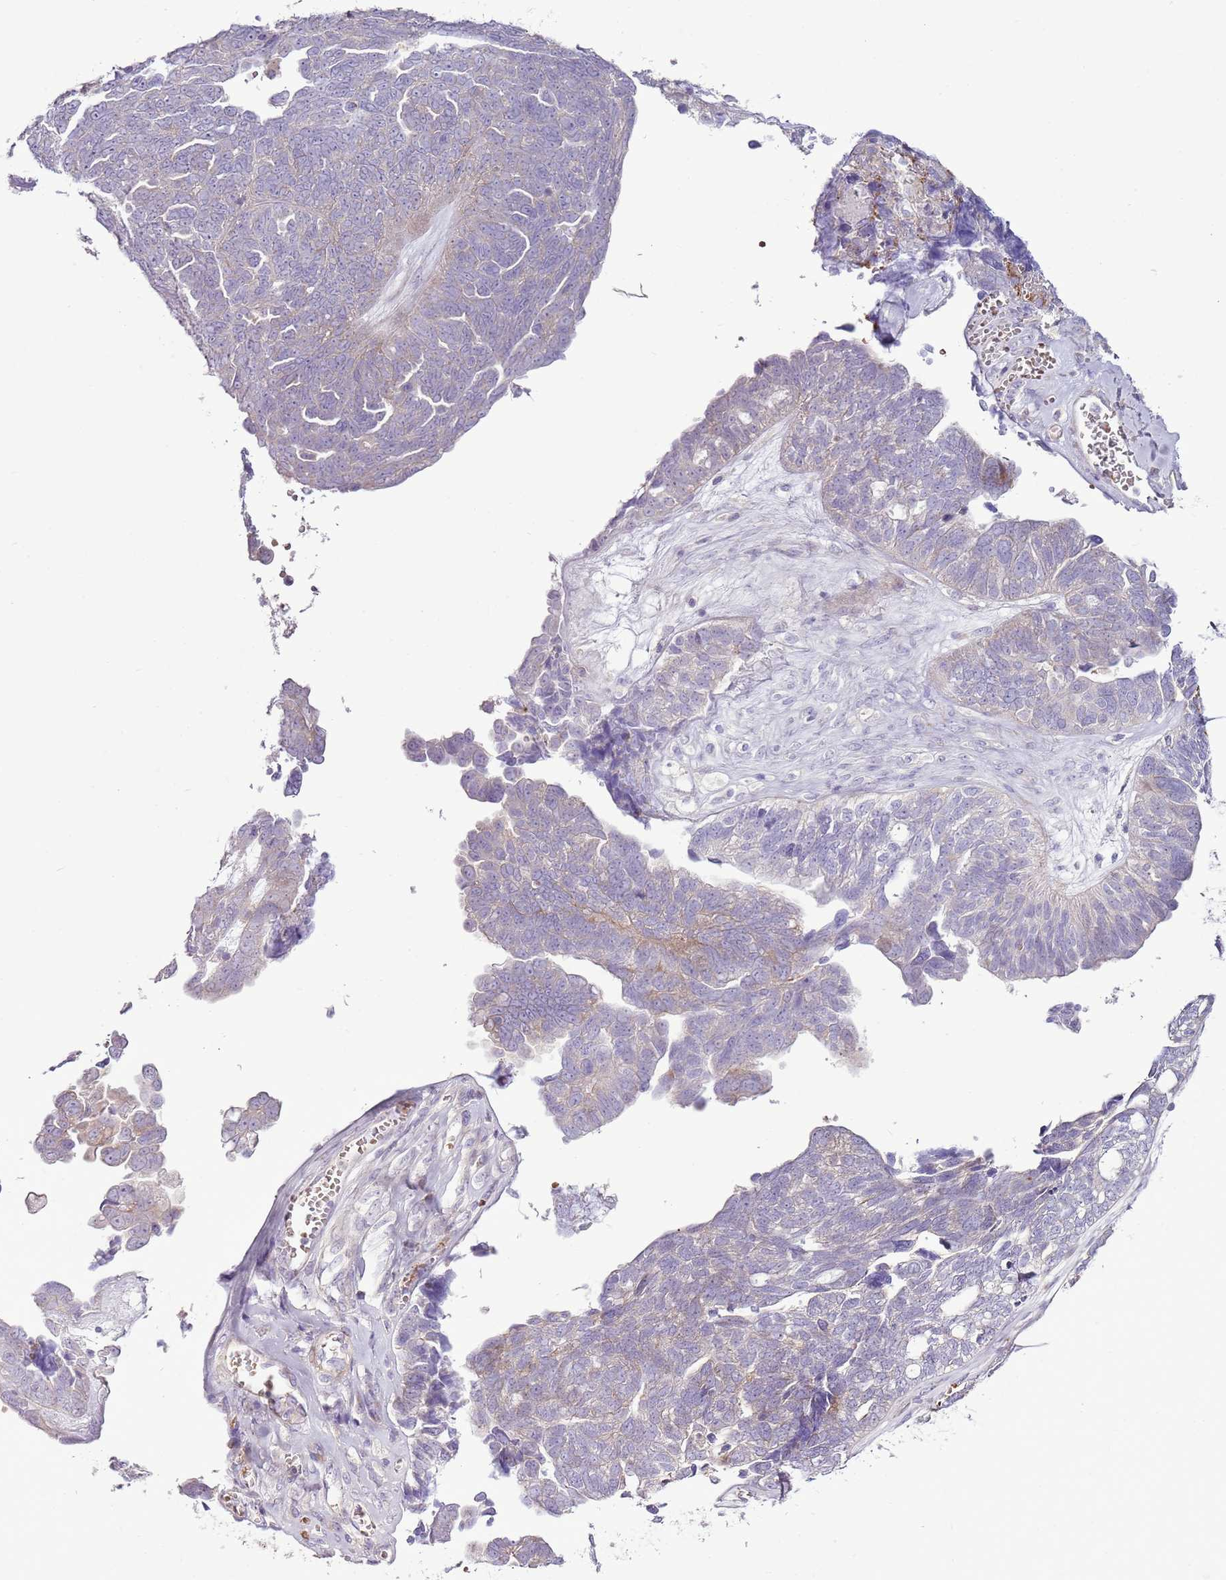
{"staining": {"intensity": "negative", "quantity": "none", "location": "none"}, "tissue": "ovarian cancer", "cell_type": "Tumor cells", "image_type": "cancer", "snomed": [{"axis": "morphology", "description": "Cystadenocarcinoma, serous, NOS"}, {"axis": "topography", "description": "Ovary"}], "caption": "High magnification brightfield microscopy of ovarian cancer stained with DAB (brown) and counterstained with hematoxylin (blue): tumor cells show no significant positivity.", "gene": "CHAC2", "patient": {"sex": "female", "age": 79}}